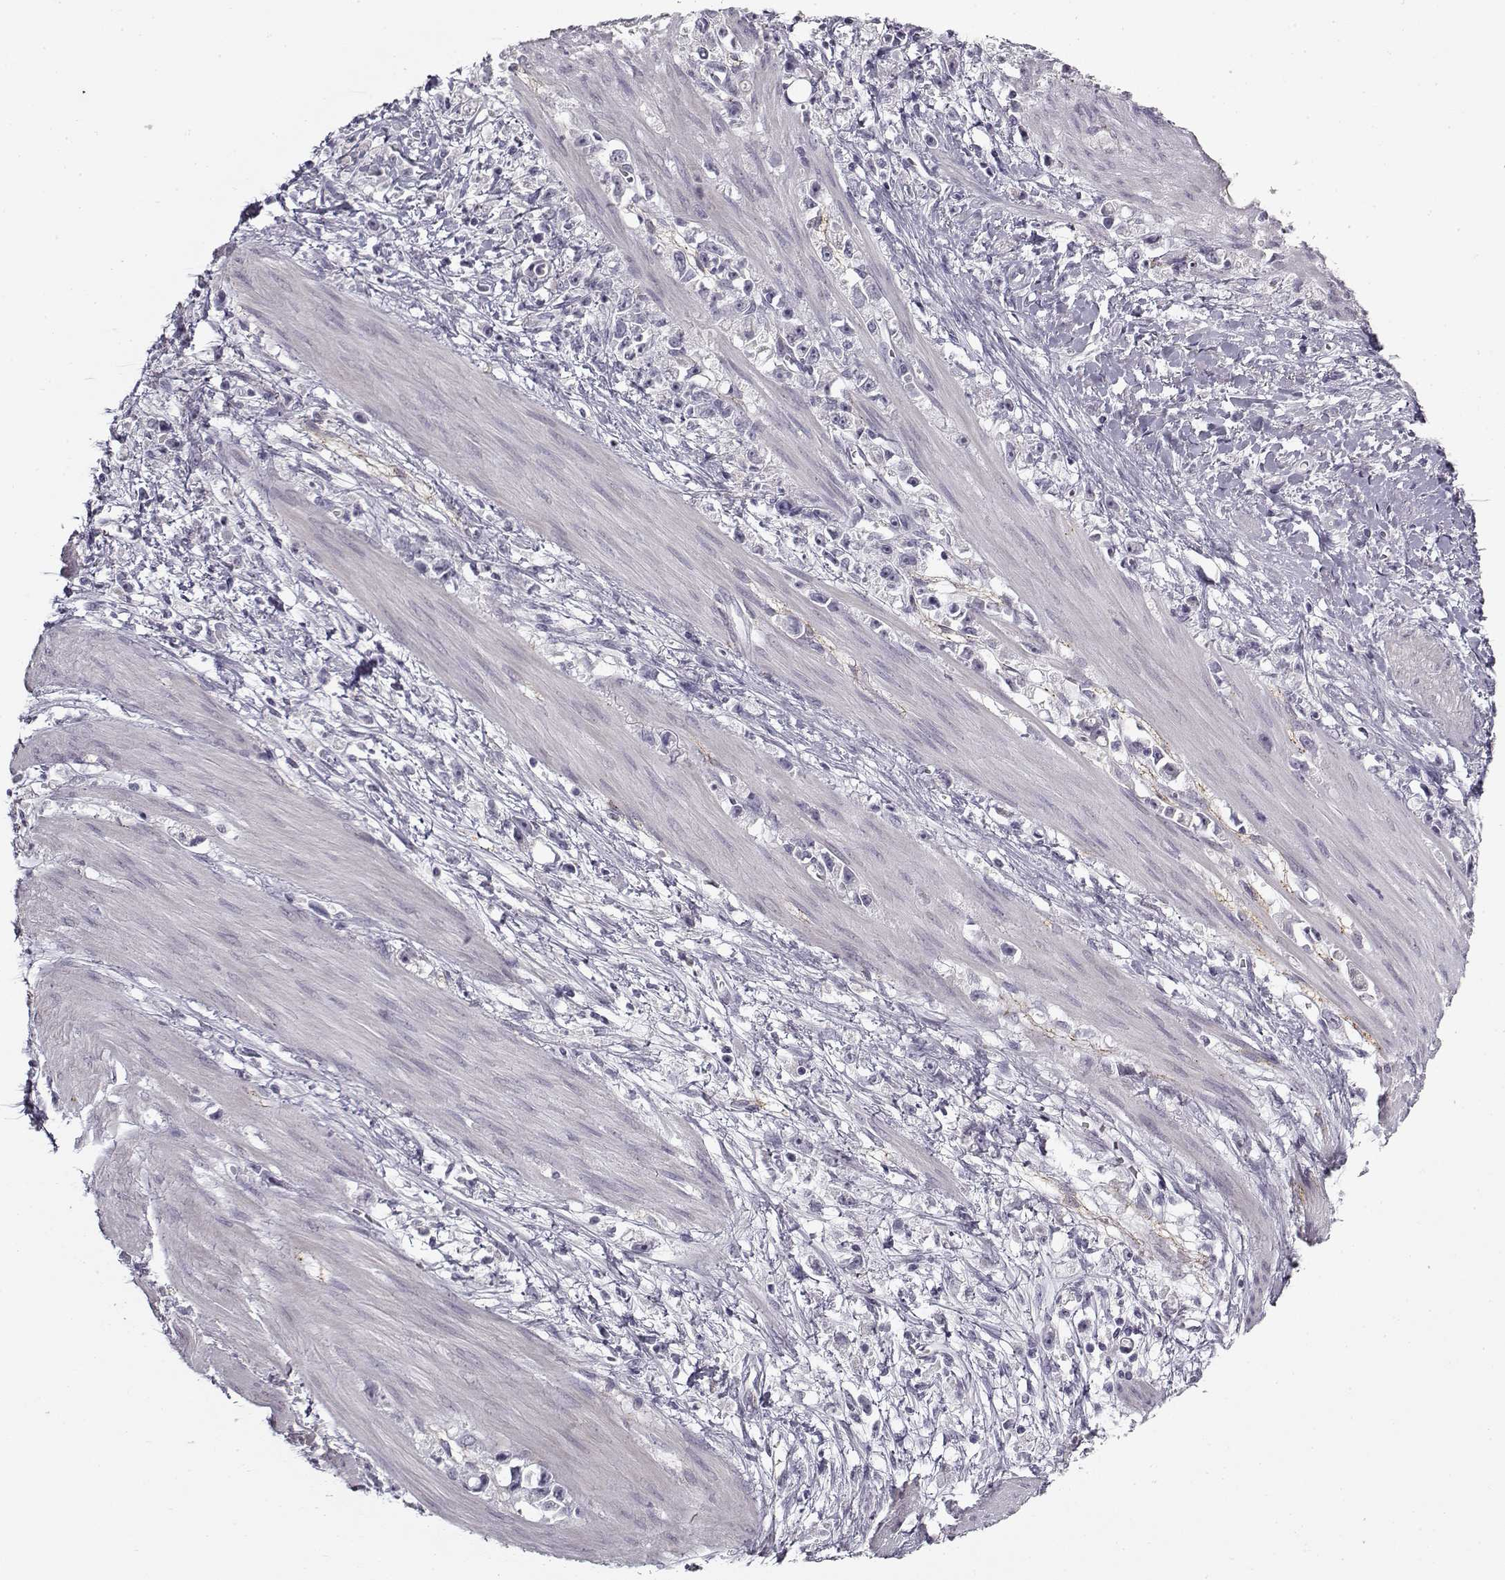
{"staining": {"intensity": "negative", "quantity": "none", "location": "none"}, "tissue": "stomach cancer", "cell_type": "Tumor cells", "image_type": "cancer", "snomed": [{"axis": "morphology", "description": "Adenocarcinoma, NOS"}, {"axis": "topography", "description": "Stomach"}], "caption": "The micrograph reveals no staining of tumor cells in adenocarcinoma (stomach). (Immunohistochemistry, brightfield microscopy, high magnification).", "gene": "SNCA", "patient": {"sex": "female", "age": 59}}